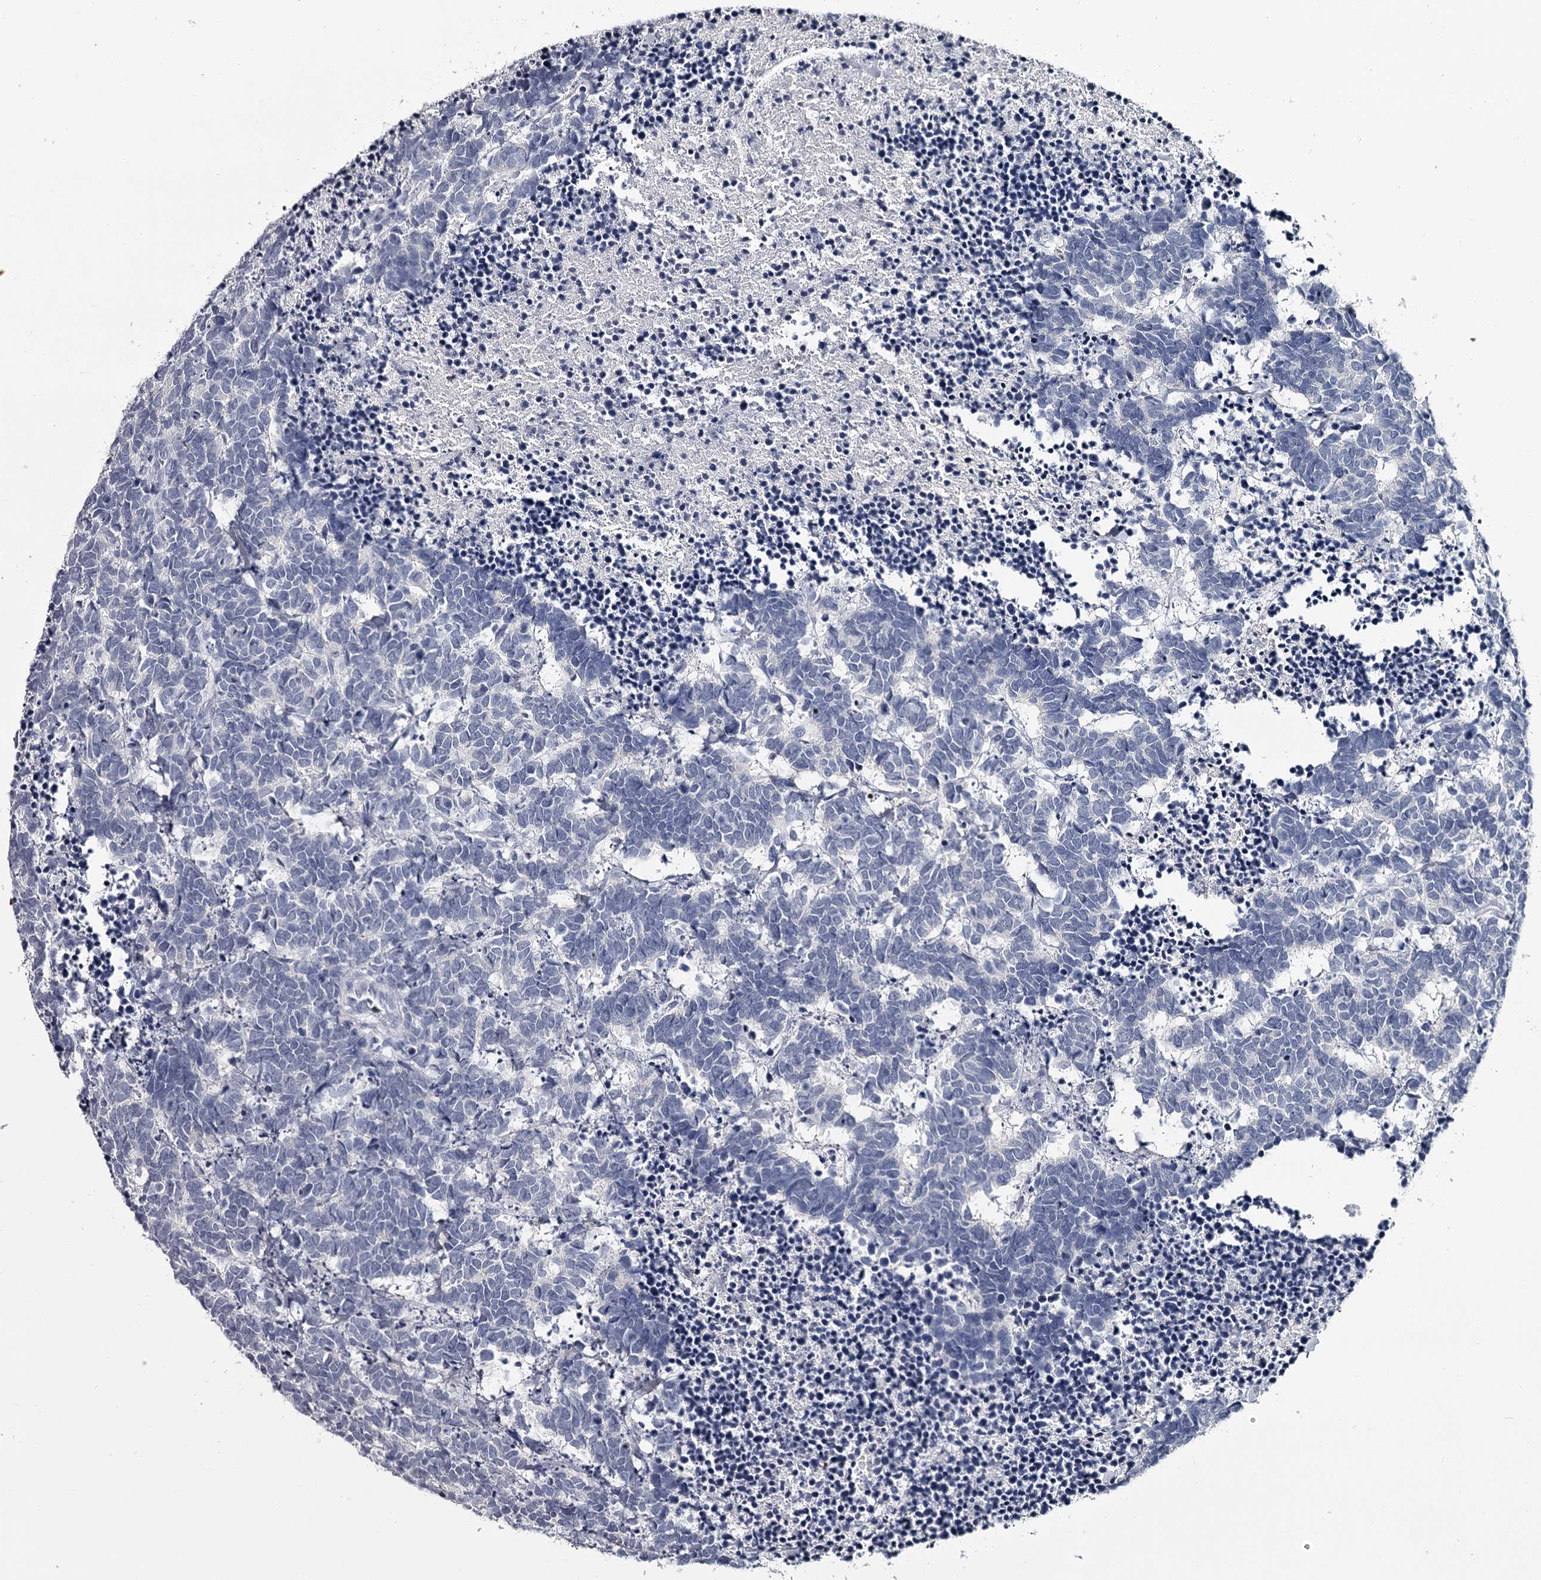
{"staining": {"intensity": "negative", "quantity": "none", "location": "none"}, "tissue": "carcinoid", "cell_type": "Tumor cells", "image_type": "cancer", "snomed": [{"axis": "morphology", "description": "Carcinoma, NOS"}, {"axis": "morphology", "description": "Carcinoid, malignant, NOS"}, {"axis": "topography", "description": "Urinary bladder"}], "caption": "The photomicrograph exhibits no staining of tumor cells in carcinoid. (DAB immunohistochemistry (IHC), high magnification).", "gene": "DAO", "patient": {"sex": "male", "age": 57}}